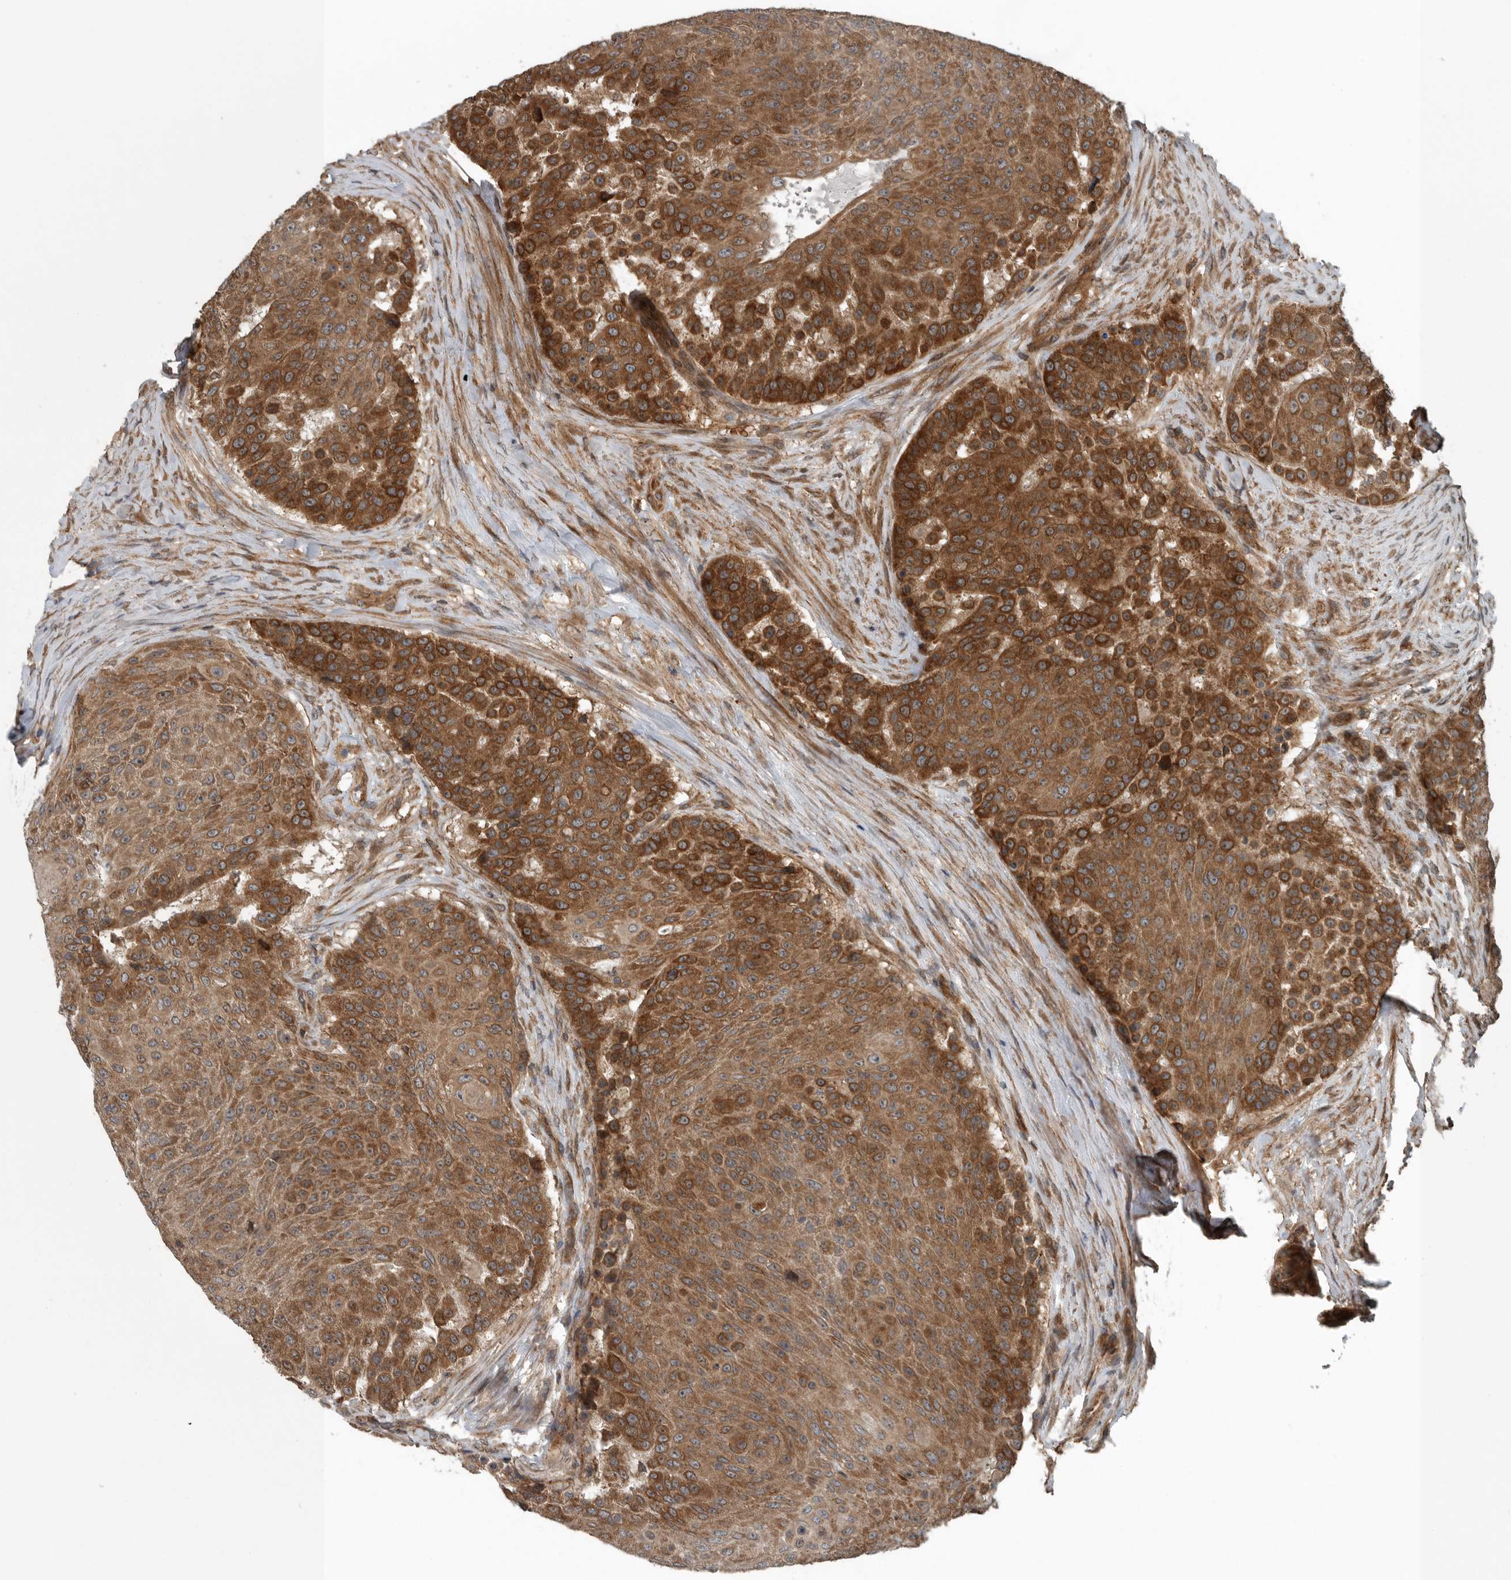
{"staining": {"intensity": "strong", "quantity": ">75%", "location": "cytoplasmic/membranous"}, "tissue": "urothelial cancer", "cell_type": "Tumor cells", "image_type": "cancer", "snomed": [{"axis": "morphology", "description": "Urothelial carcinoma, High grade"}, {"axis": "topography", "description": "Urinary bladder"}], "caption": "DAB (3,3'-diaminobenzidine) immunohistochemical staining of urothelial carcinoma (high-grade) displays strong cytoplasmic/membranous protein expression in about >75% of tumor cells.", "gene": "AMFR", "patient": {"sex": "female", "age": 63}}